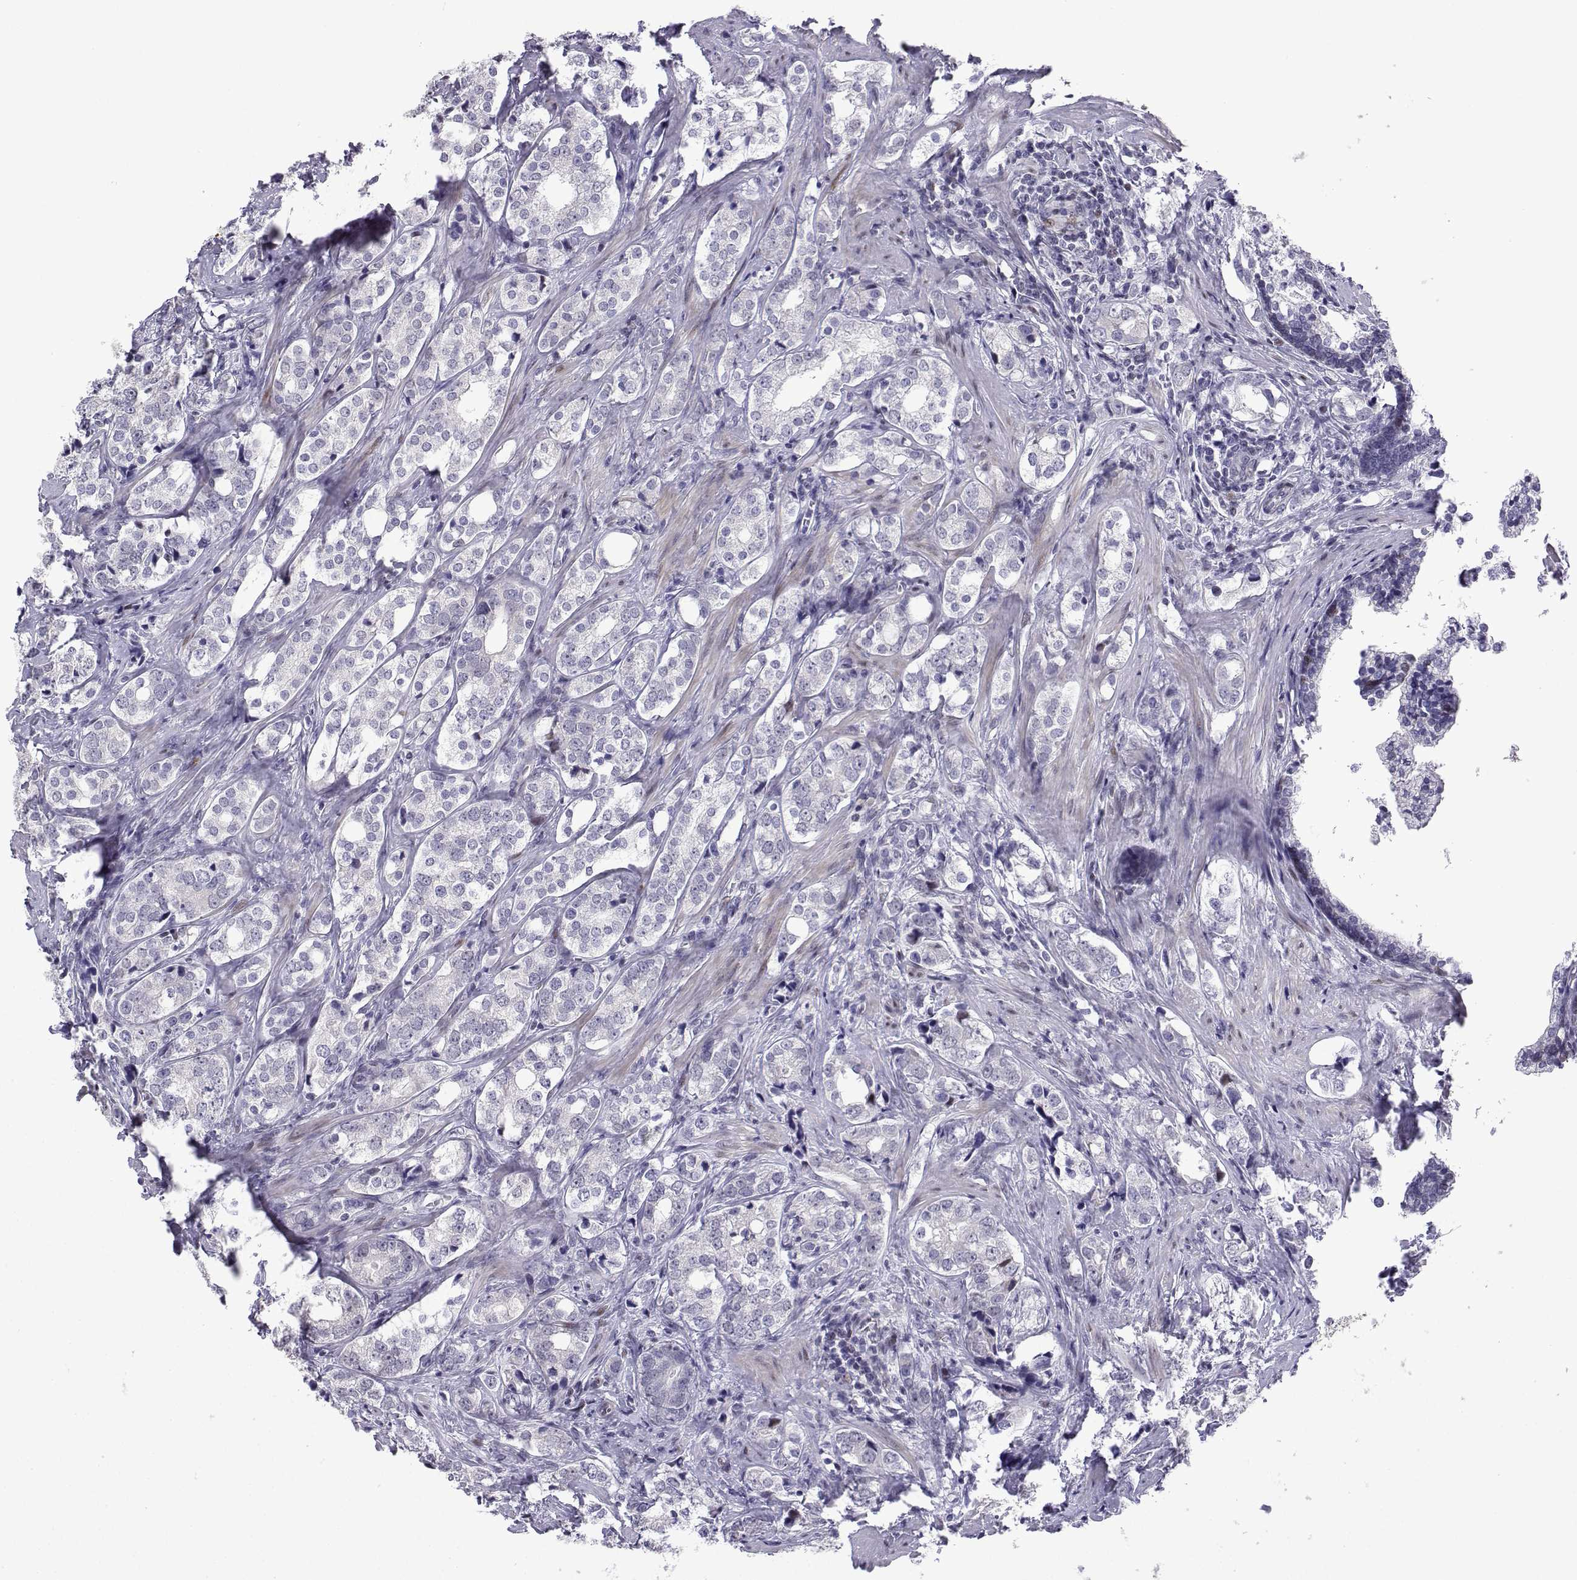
{"staining": {"intensity": "negative", "quantity": "none", "location": "none"}, "tissue": "prostate cancer", "cell_type": "Tumor cells", "image_type": "cancer", "snomed": [{"axis": "morphology", "description": "Adenocarcinoma, NOS"}, {"axis": "topography", "description": "Prostate and seminal vesicle, NOS"}], "caption": "This is an IHC image of human adenocarcinoma (prostate). There is no positivity in tumor cells.", "gene": "CFAP70", "patient": {"sex": "male", "age": 63}}